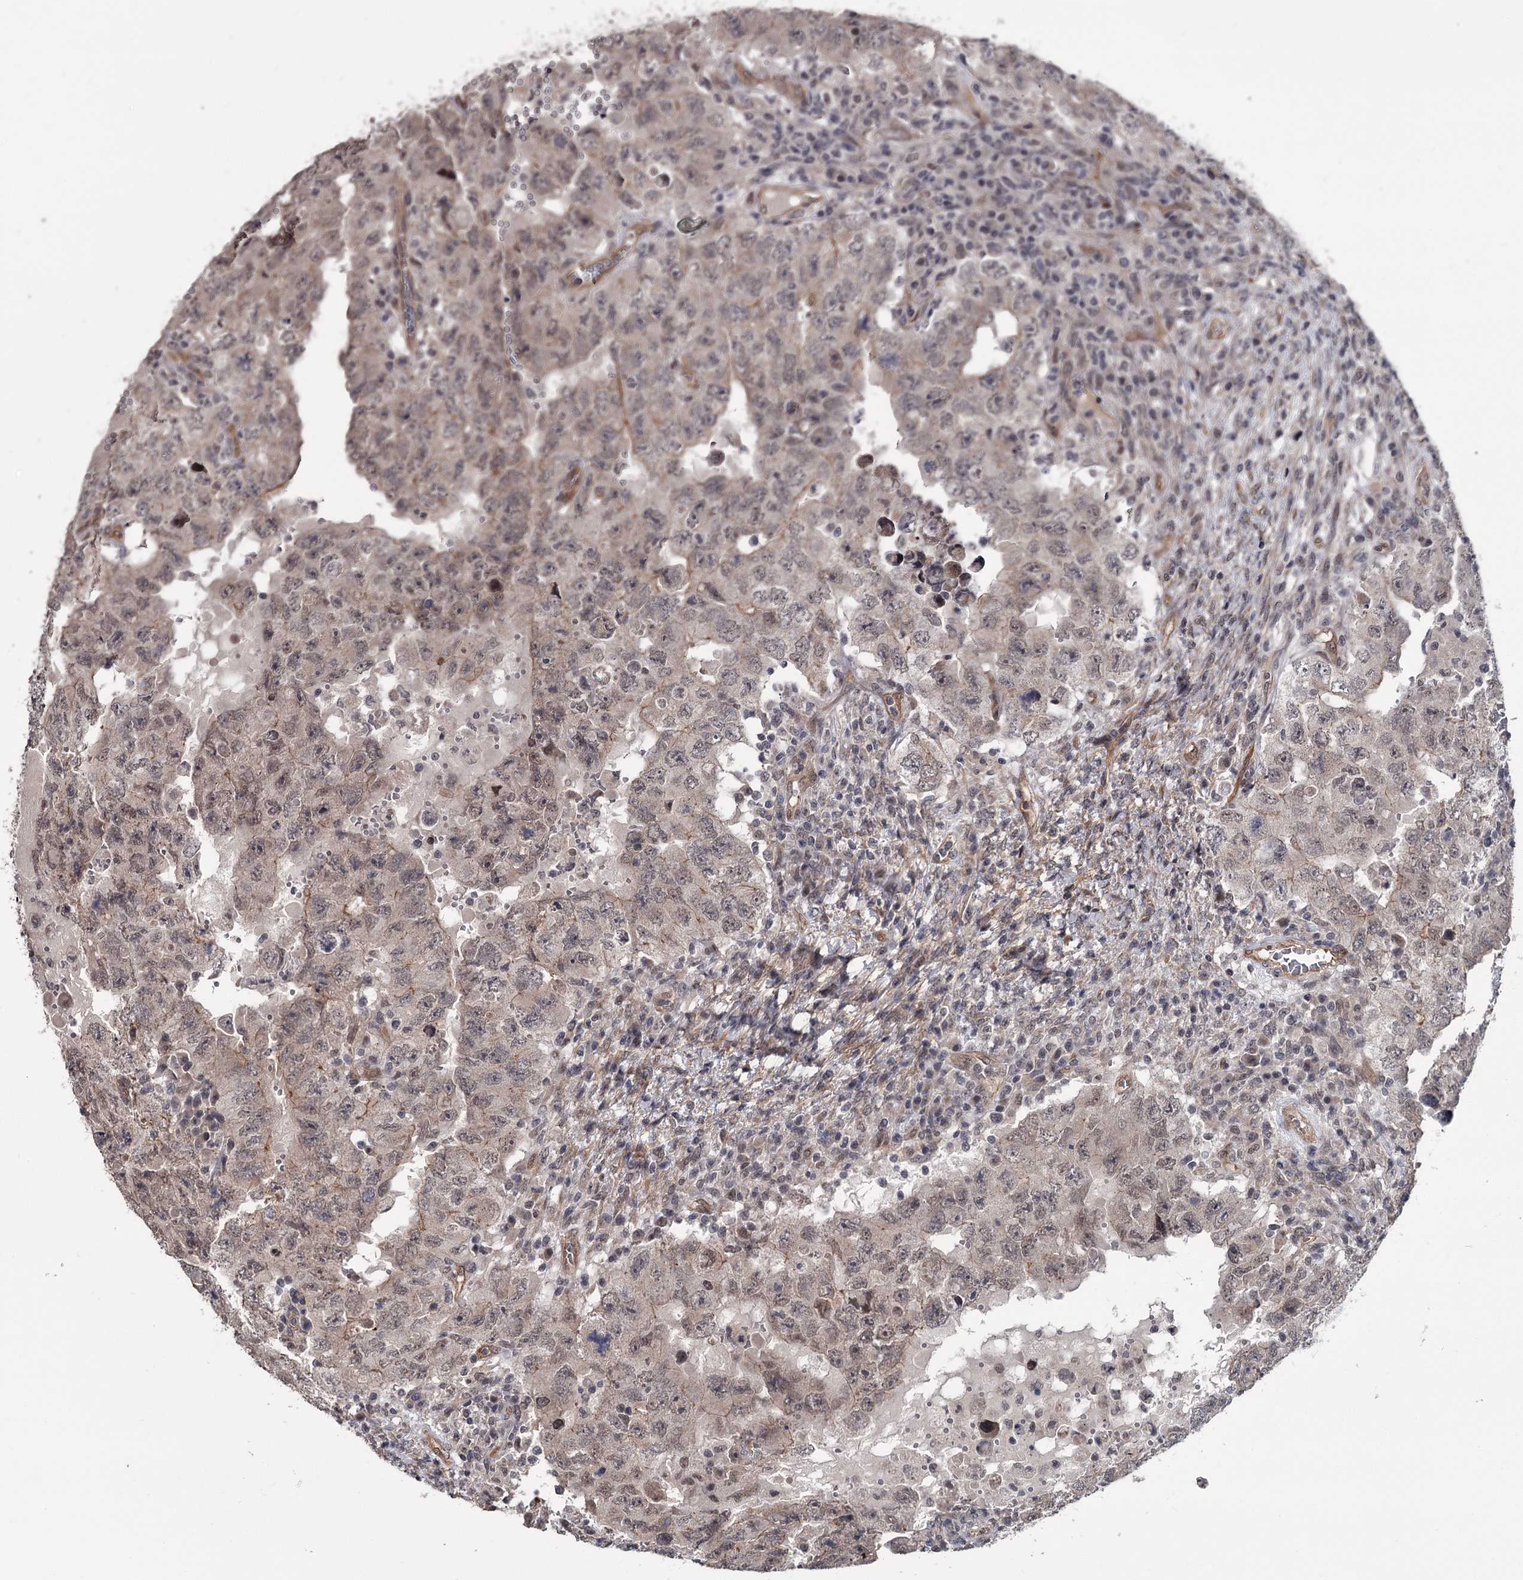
{"staining": {"intensity": "weak", "quantity": "<25%", "location": "cytoplasmic/membranous"}, "tissue": "testis cancer", "cell_type": "Tumor cells", "image_type": "cancer", "snomed": [{"axis": "morphology", "description": "Carcinoma, Embryonal, NOS"}, {"axis": "topography", "description": "Testis"}], "caption": "Immunohistochemistry of testis embryonal carcinoma demonstrates no staining in tumor cells. Nuclei are stained in blue.", "gene": "CDC42EP2", "patient": {"sex": "male", "age": 26}}